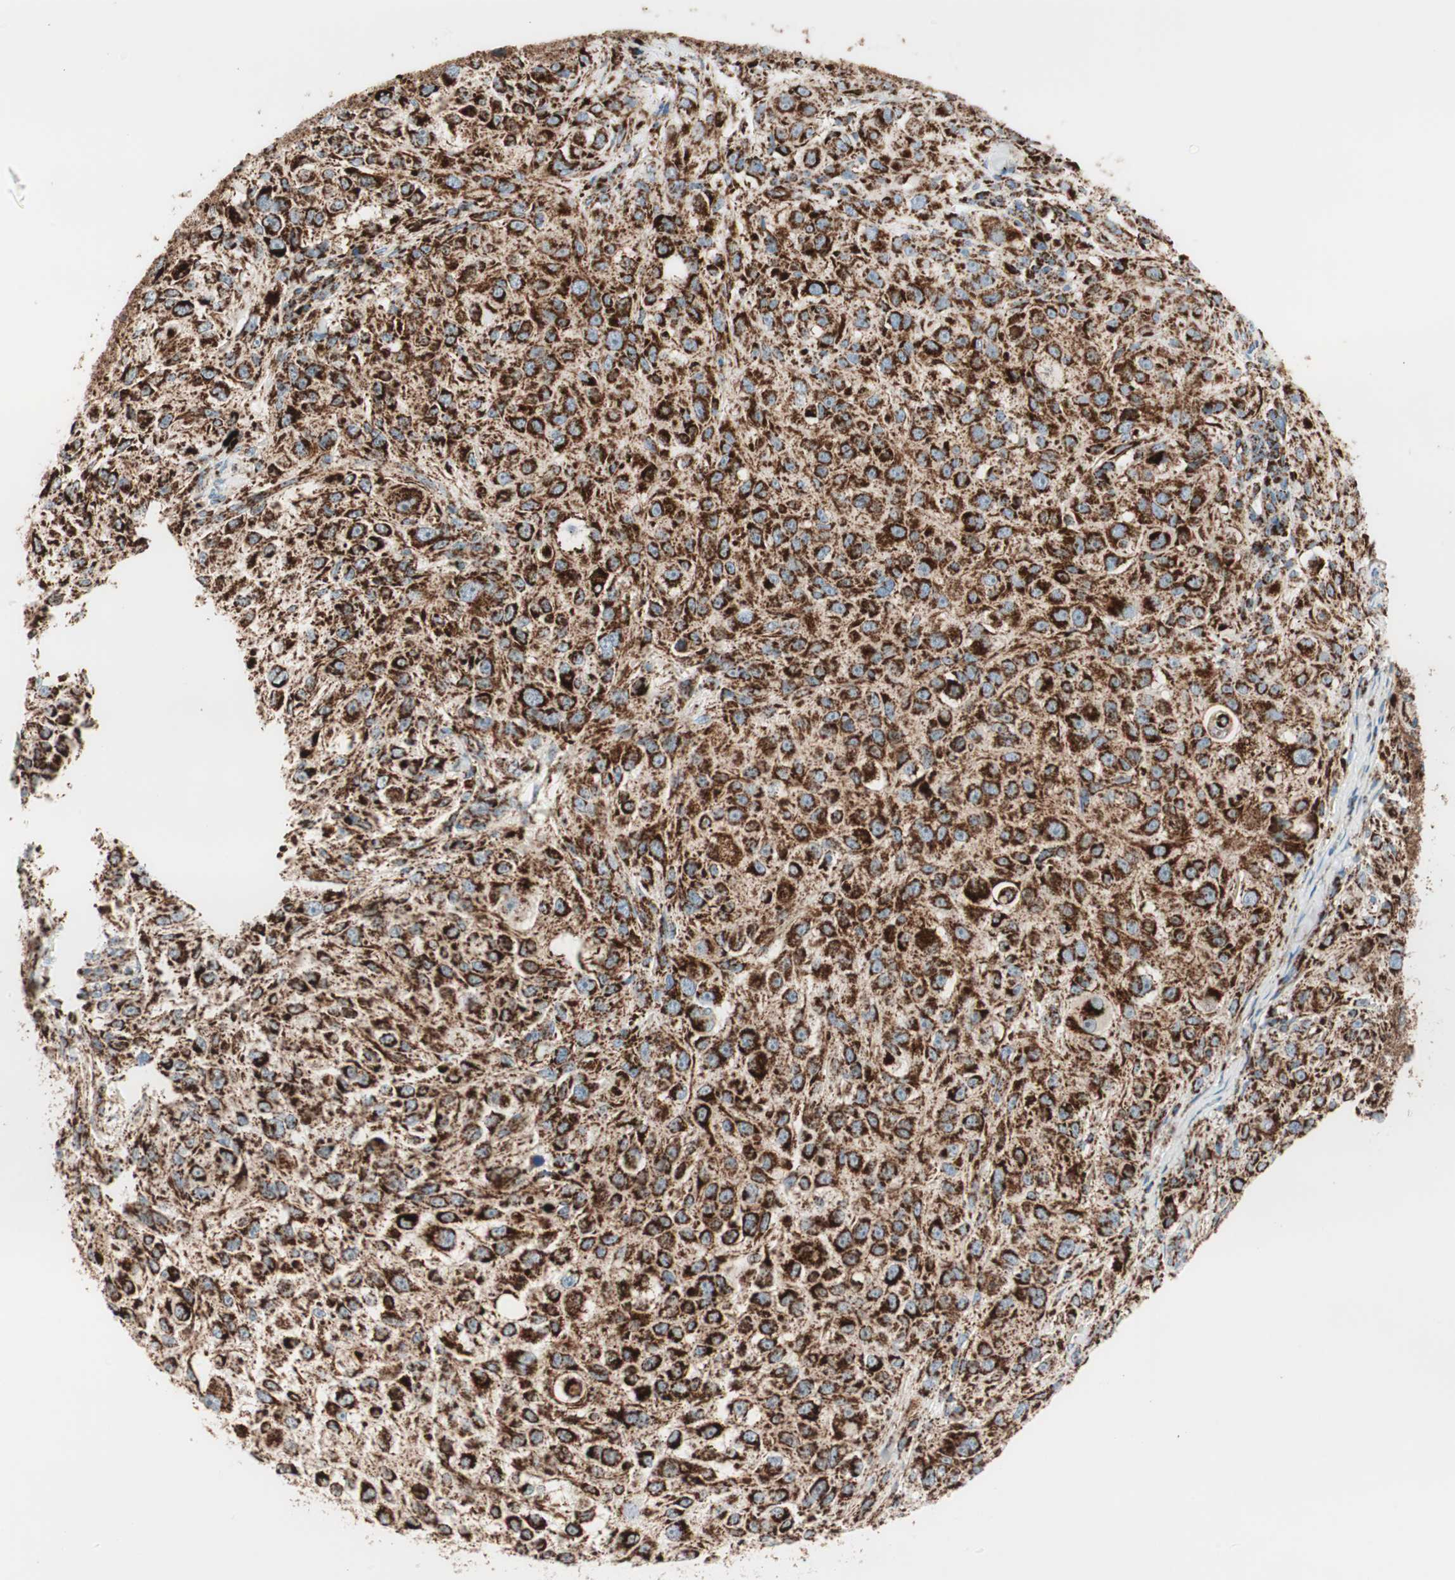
{"staining": {"intensity": "strong", "quantity": ">75%", "location": "cytoplasmic/membranous"}, "tissue": "melanoma", "cell_type": "Tumor cells", "image_type": "cancer", "snomed": [{"axis": "morphology", "description": "Necrosis, NOS"}, {"axis": "morphology", "description": "Malignant melanoma, NOS"}, {"axis": "topography", "description": "Skin"}], "caption": "Human malignant melanoma stained for a protein (brown) exhibits strong cytoplasmic/membranous positive expression in approximately >75% of tumor cells.", "gene": "TOMM20", "patient": {"sex": "female", "age": 87}}